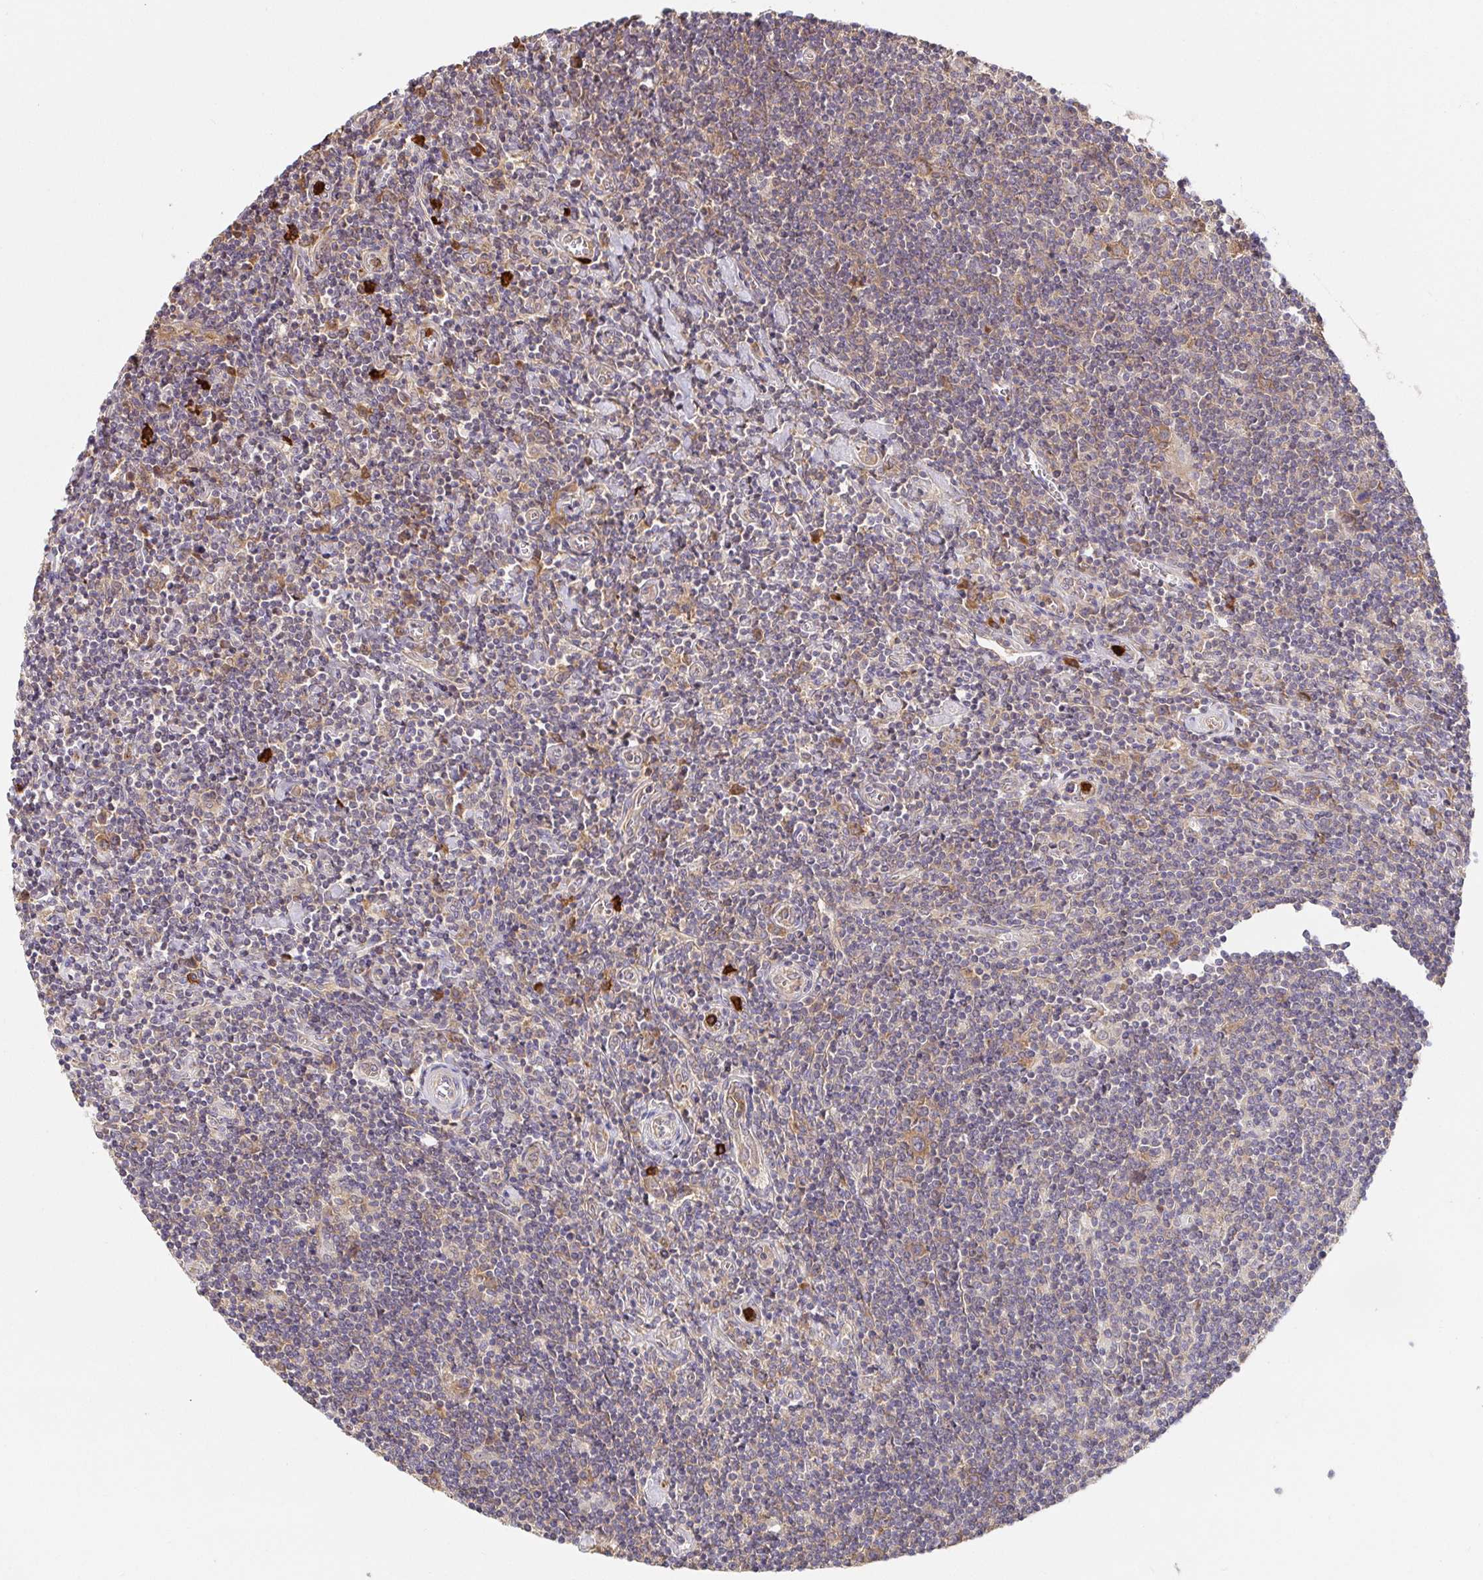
{"staining": {"intensity": "weak", "quantity": "25%-75%", "location": "cytoplasmic/membranous"}, "tissue": "lymphoma", "cell_type": "Tumor cells", "image_type": "cancer", "snomed": [{"axis": "morphology", "description": "Hodgkin's disease, NOS"}, {"axis": "topography", "description": "Lymph node"}], "caption": "Tumor cells demonstrate low levels of weak cytoplasmic/membranous staining in about 25%-75% of cells in human Hodgkin's disease.", "gene": "PDPK1", "patient": {"sex": "male", "age": 40}}